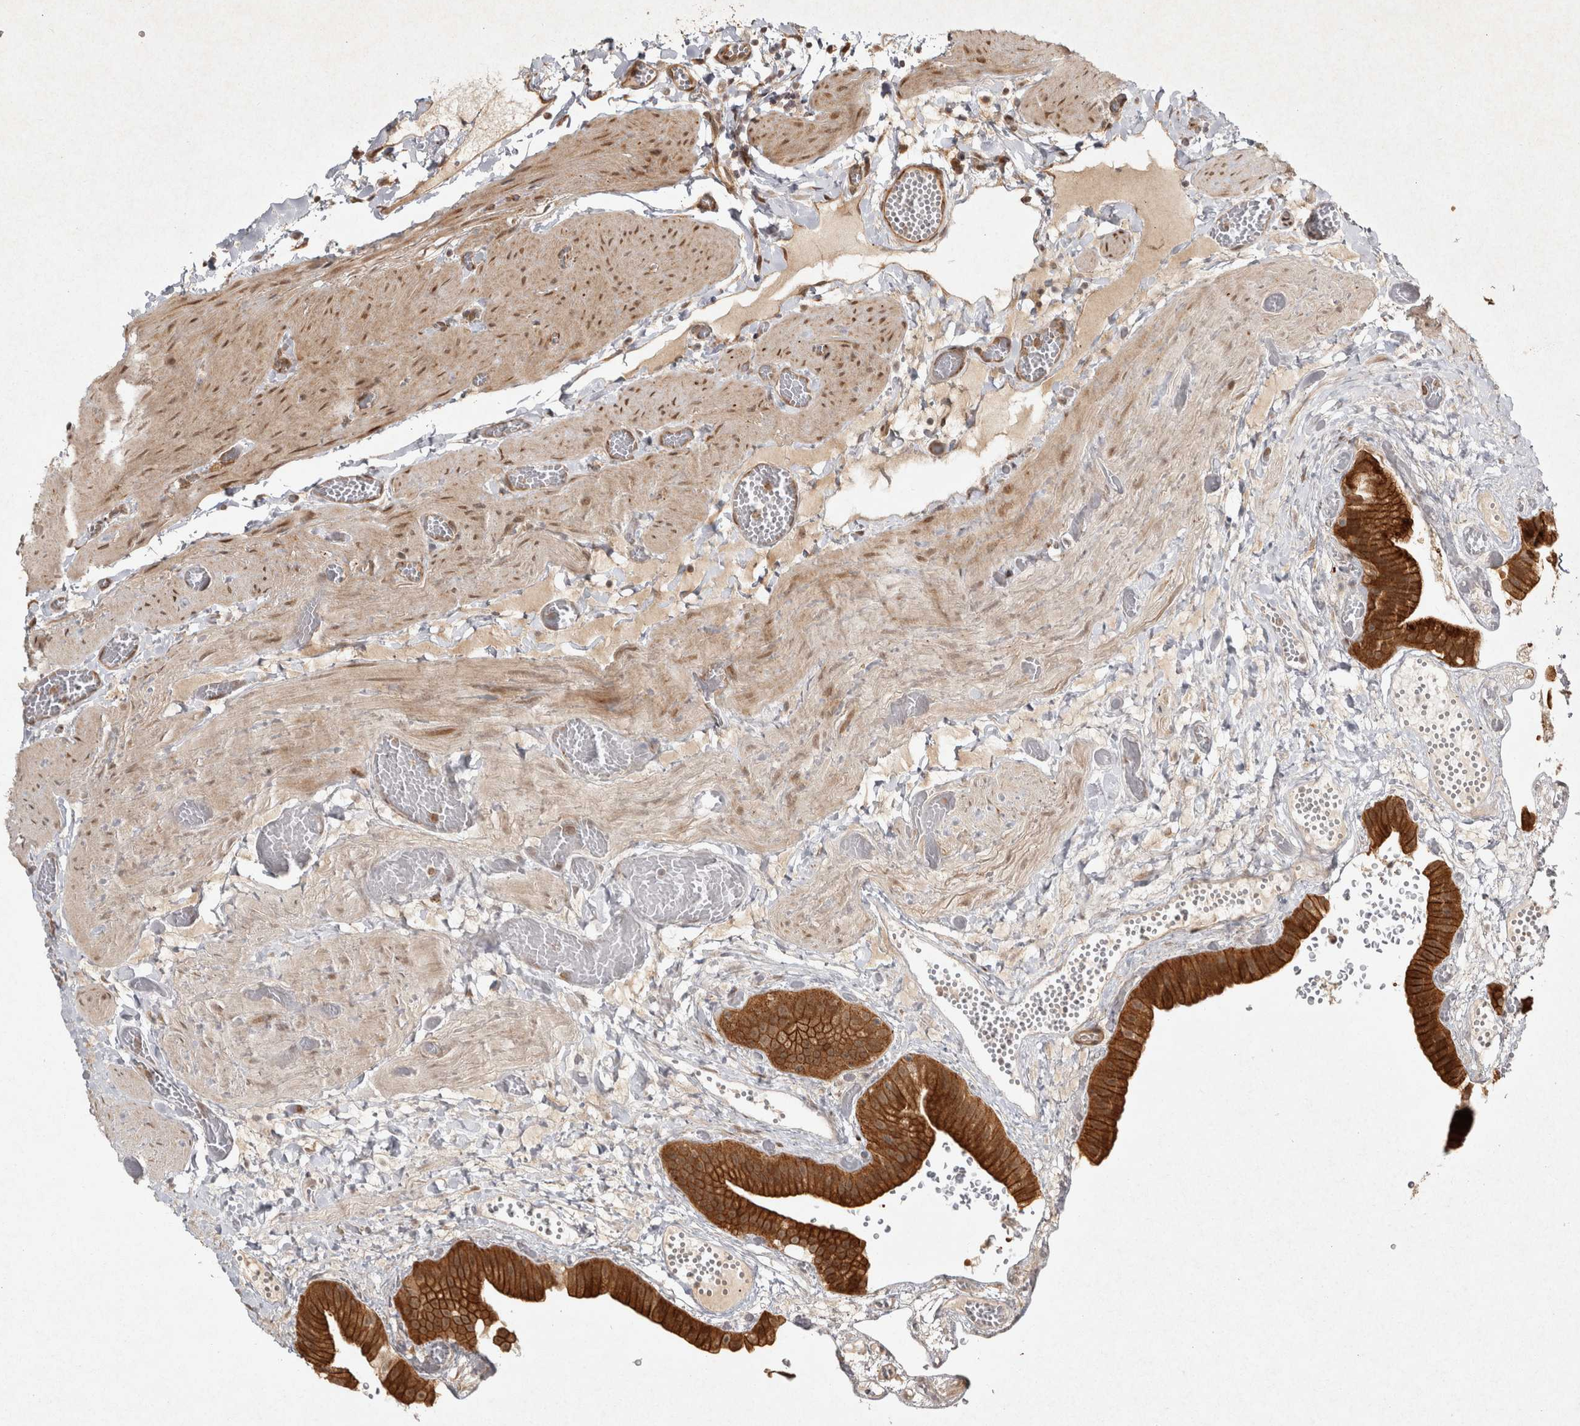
{"staining": {"intensity": "strong", "quantity": ">75%", "location": "cytoplasmic/membranous"}, "tissue": "gallbladder", "cell_type": "Glandular cells", "image_type": "normal", "snomed": [{"axis": "morphology", "description": "Normal tissue, NOS"}, {"axis": "topography", "description": "Gallbladder"}], "caption": "This photomicrograph displays benign gallbladder stained with immunohistochemistry to label a protein in brown. The cytoplasmic/membranous of glandular cells show strong positivity for the protein. Nuclei are counter-stained blue.", "gene": "CAMSAP2", "patient": {"sex": "female", "age": 64}}